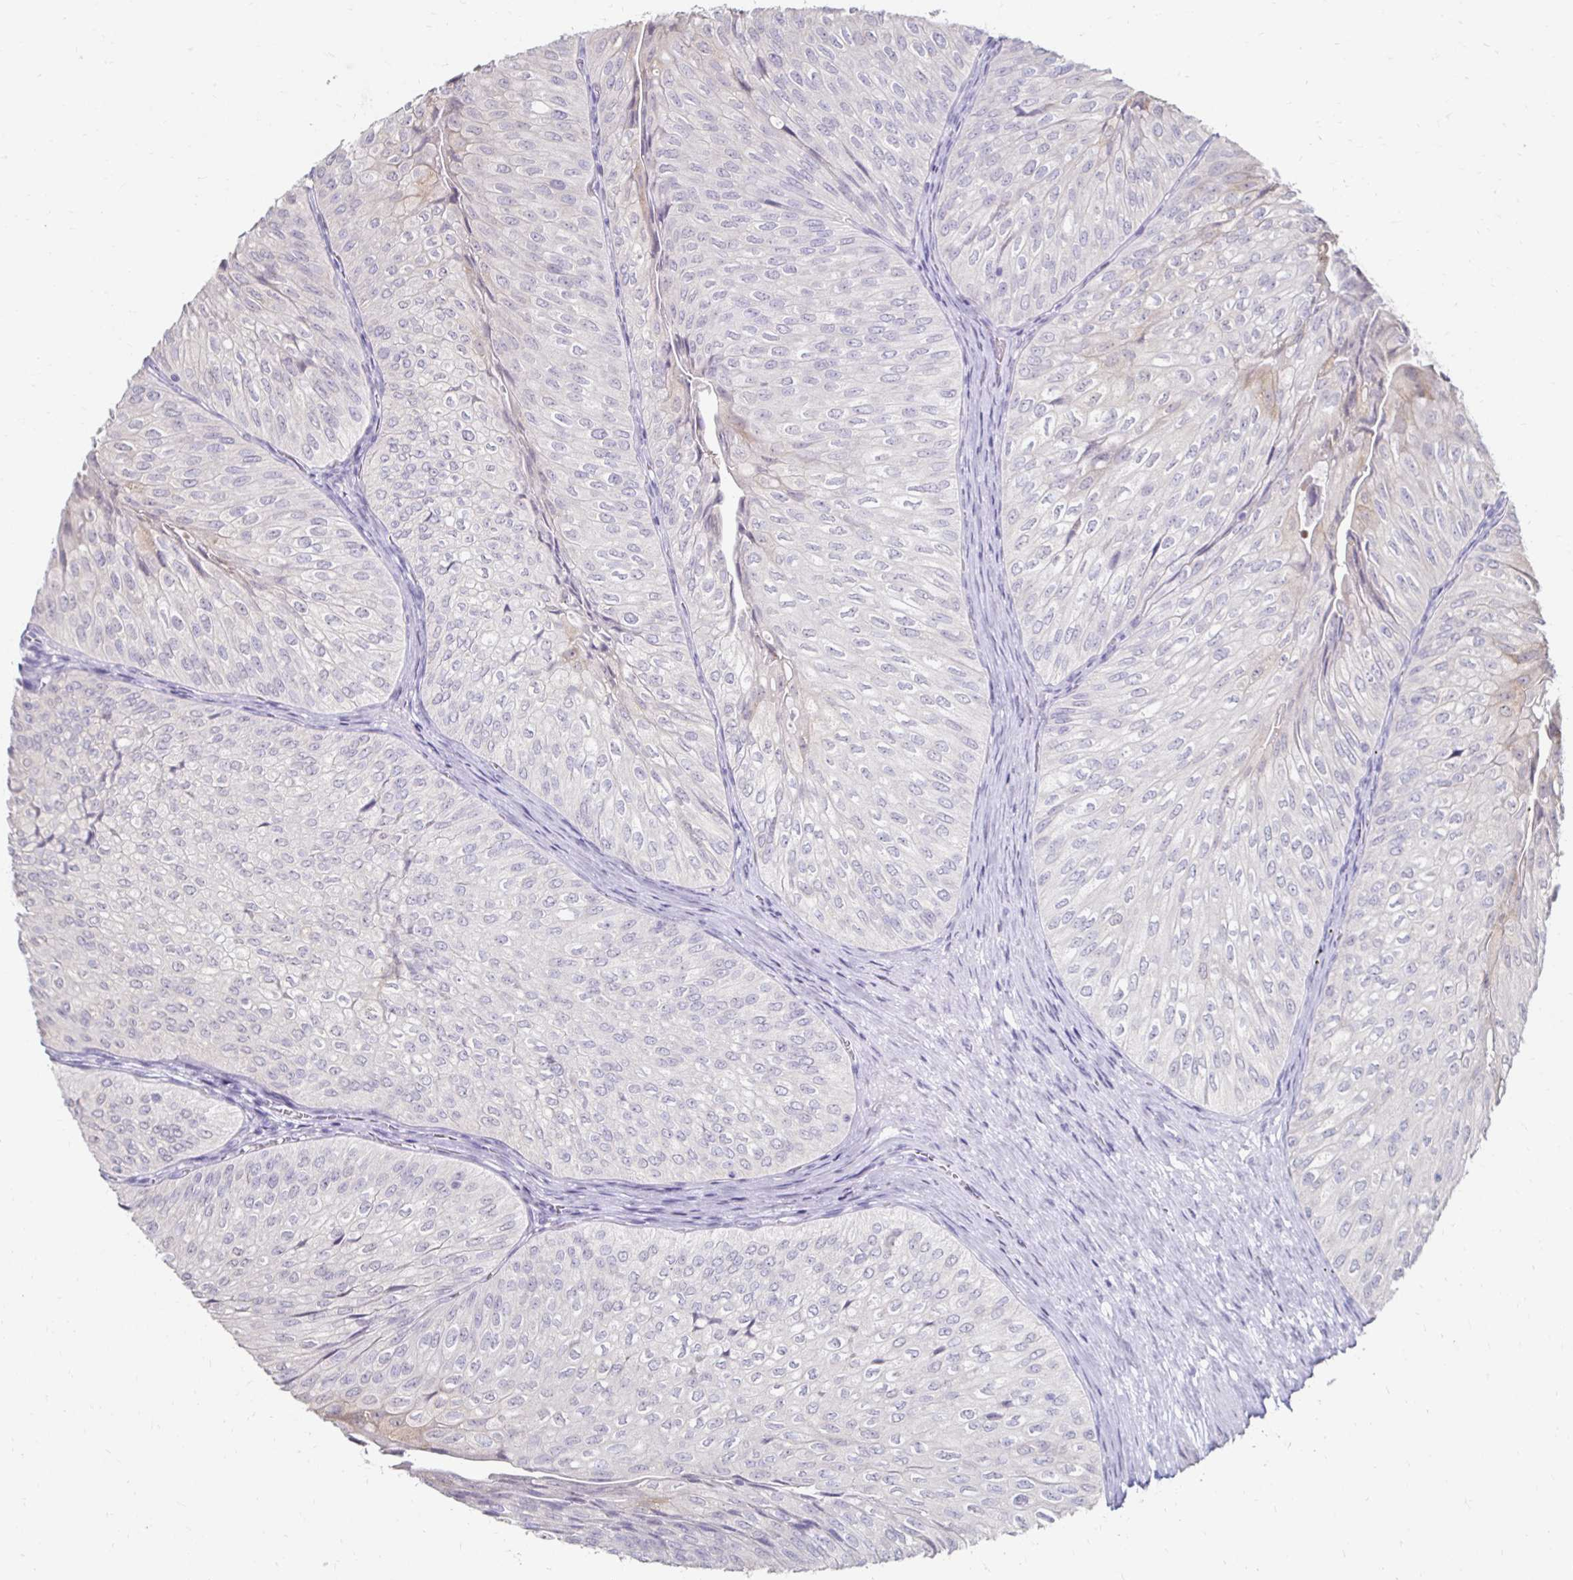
{"staining": {"intensity": "negative", "quantity": "none", "location": "none"}, "tissue": "urothelial cancer", "cell_type": "Tumor cells", "image_type": "cancer", "snomed": [{"axis": "morphology", "description": "Urothelial carcinoma, NOS"}, {"axis": "topography", "description": "Urinary bladder"}], "caption": "This is a histopathology image of immunohistochemistry (IHC) staining of urothelial cancer, which shows no positivity in tumor cells.", "gene": "TOMM34", "patient": {"sex": "male", "age": 62}}